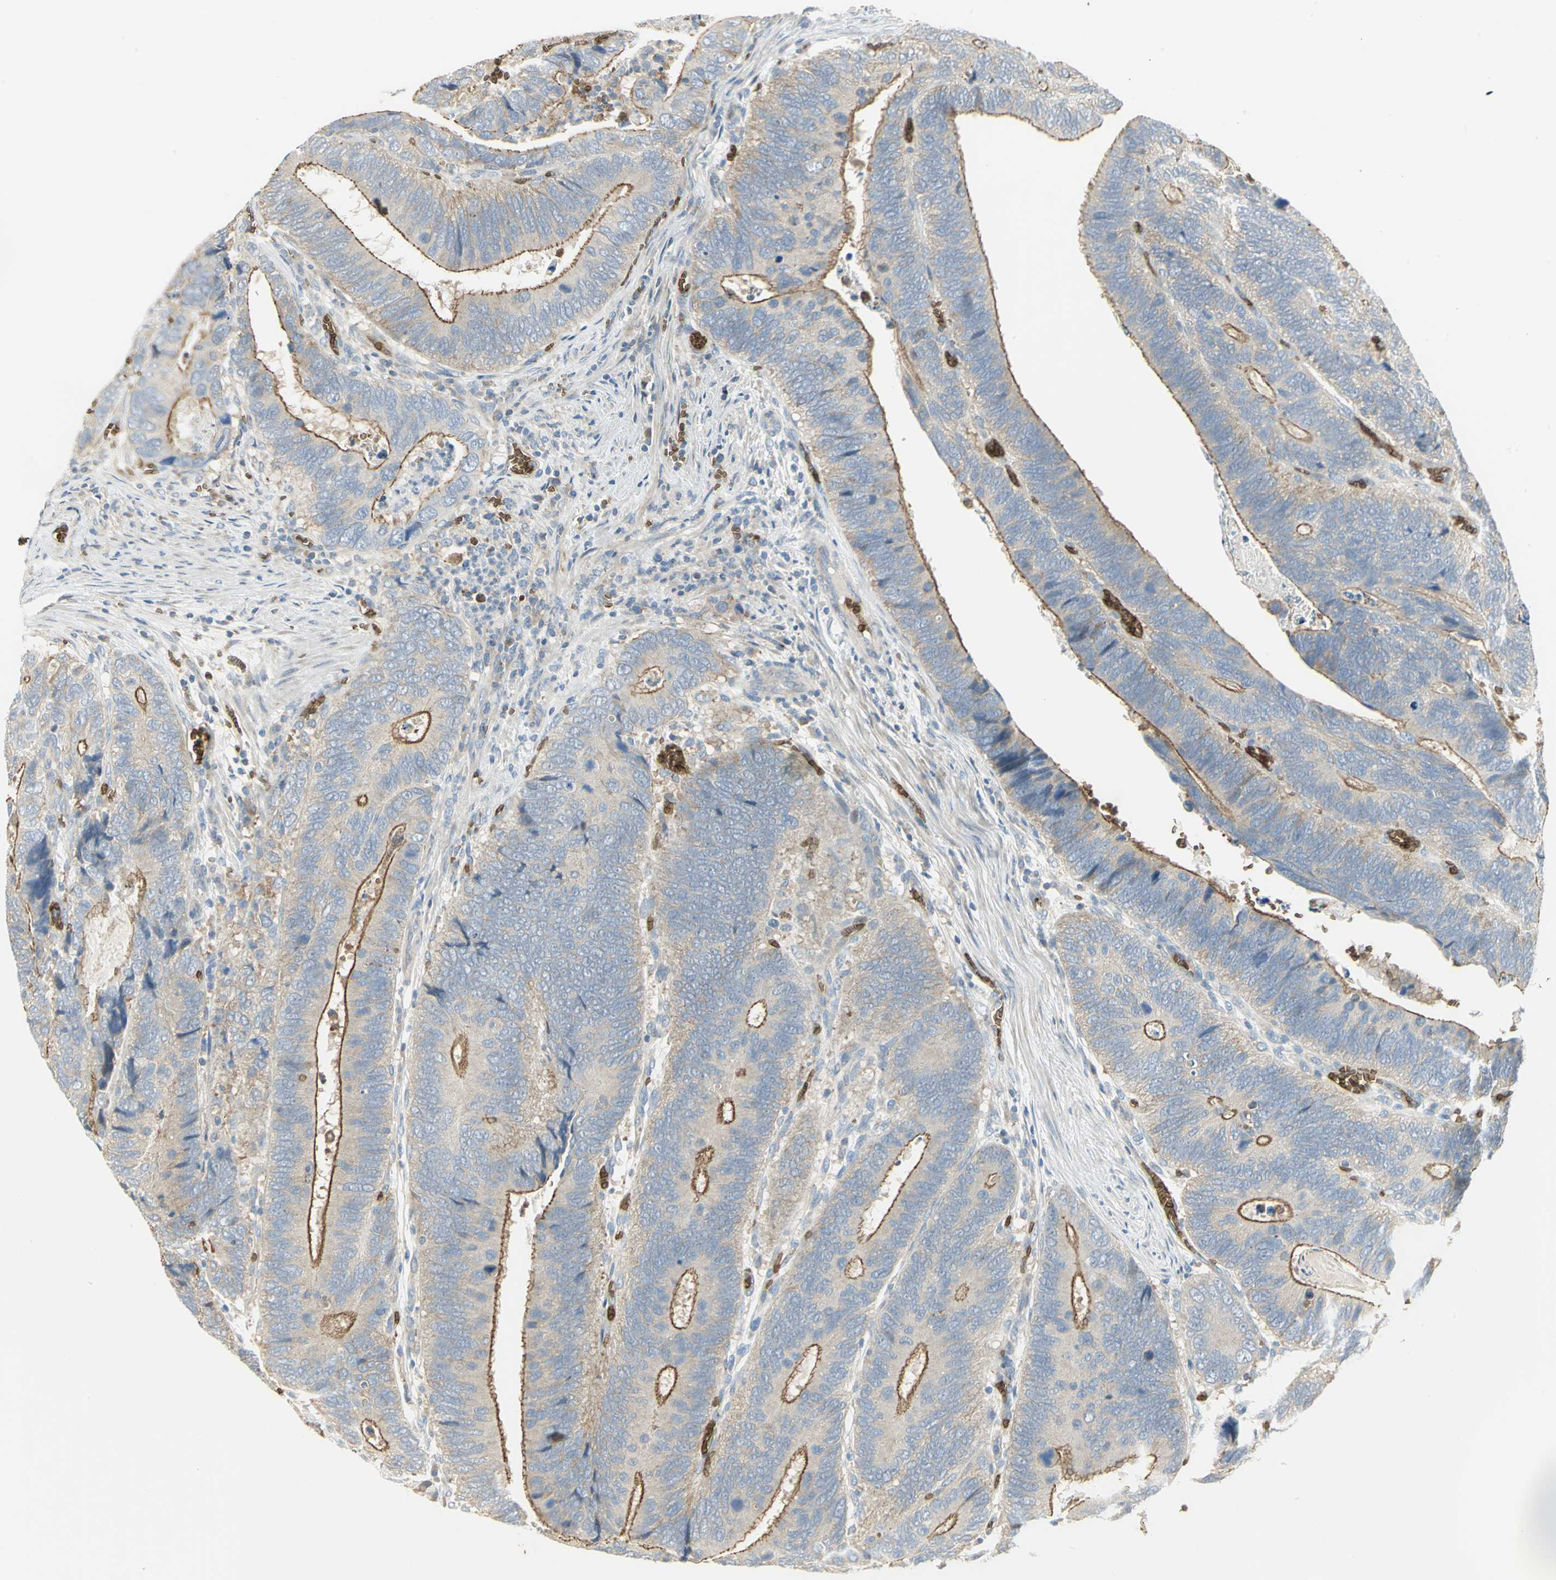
{"staining": {"intensity": "moderate", "quantity": ">75%", "location": "cytoplasmic/membranous"}, "tissue": "colorectal cancer", "cell_type": "Tumor cells", "image_type": "cancer", "snomed": [{"axis": "morphology", "description": "Adenocarcinoma, NOS"}, {"axis": "topography", "description": "Colon"}], "caption": "Immunohistochemical staining of colorectal cancer (adenocarcinoma) shows moderate cytoplasmic/membranous protein positivity in approximately >75% of tumor cells. The staining was performed using DAB (3,3'-diaminobenzidine), with brown indicating positive protein expression. Nuclei are stained blue with hematoxylin.", "gene": "ANK1", "patient": {"sex": "male", "age": 72}}